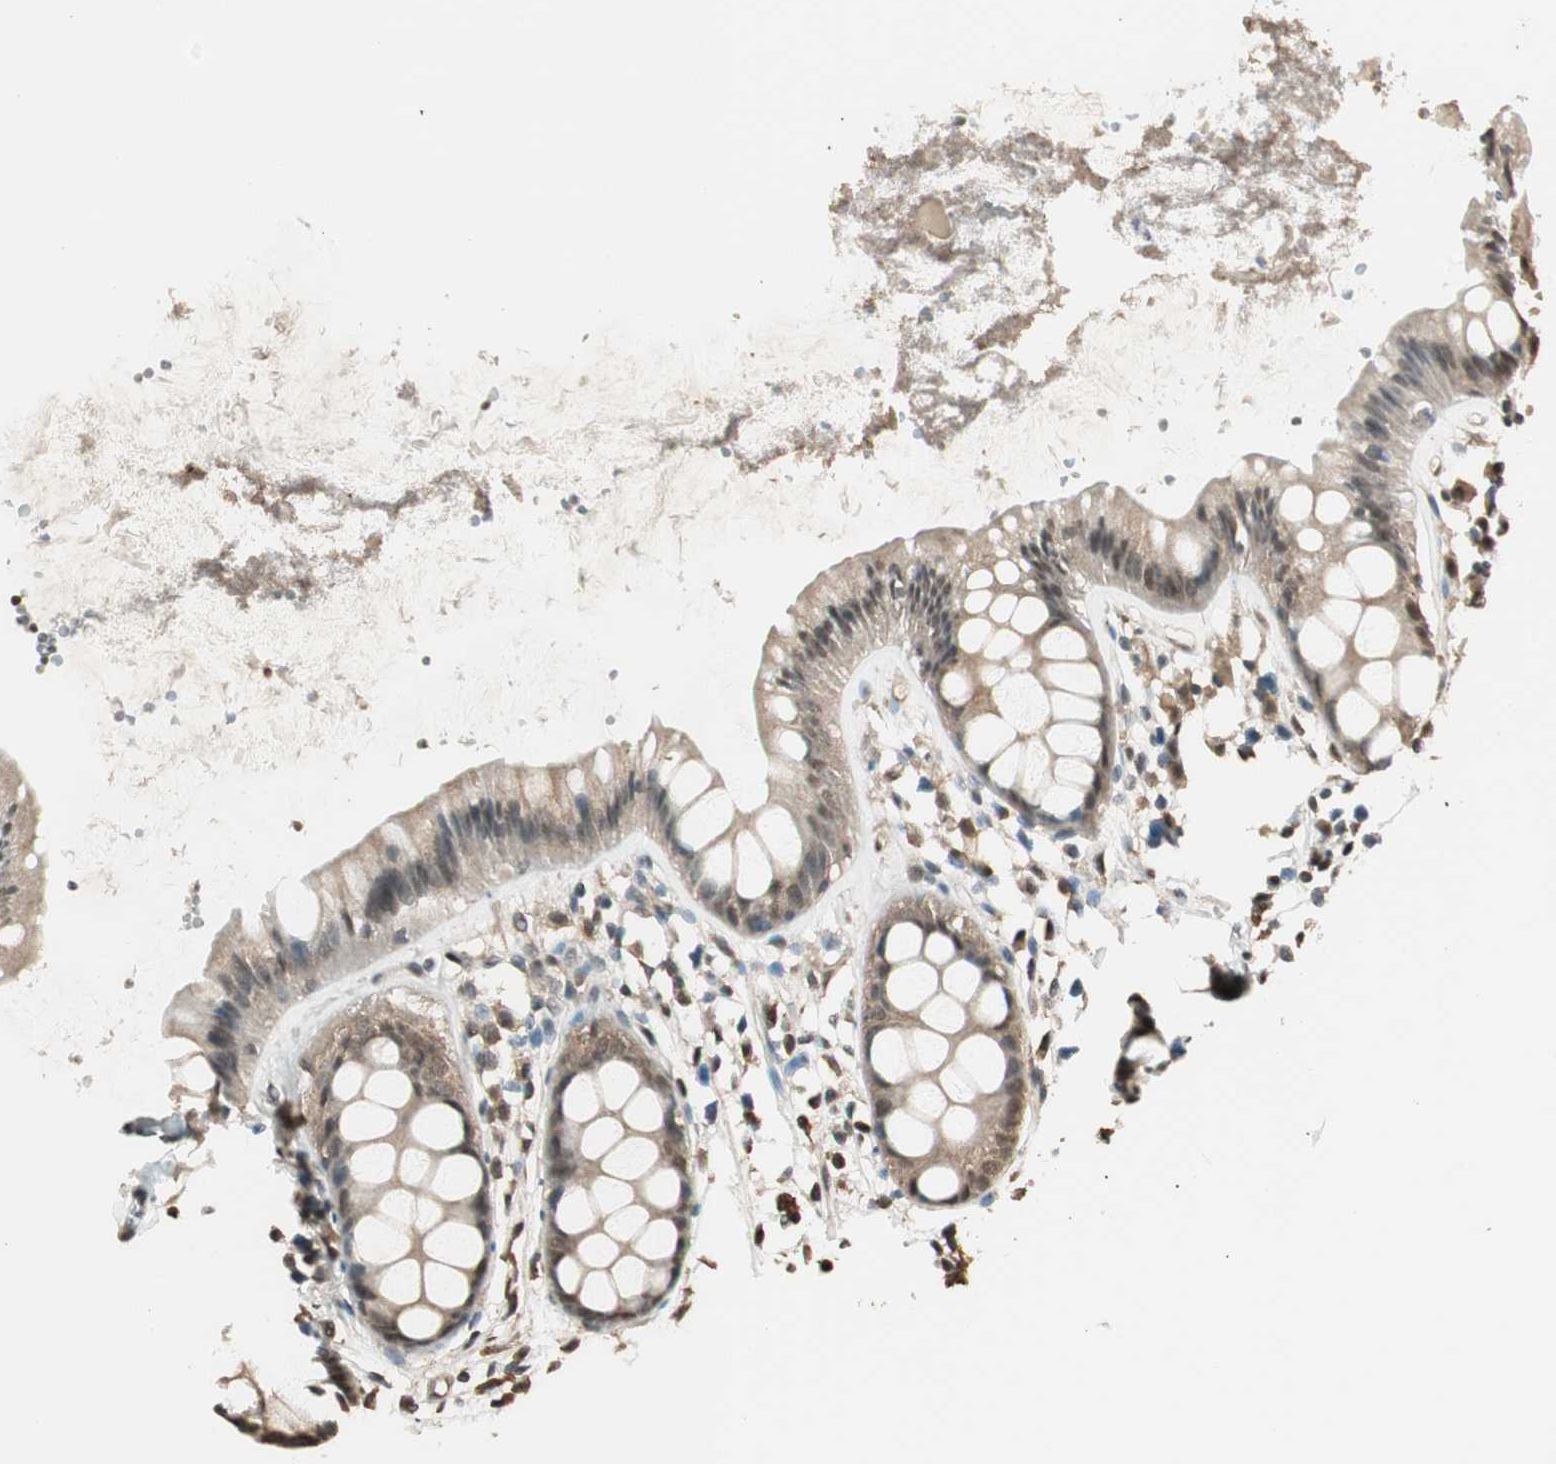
{"staining": {"intensity": "moderate", "quantity": ">75%", "location": "cytoplasmic/membranous,nuclear"}, "tissue": "rectum", "cell_type": "Glandular cells", "image_type": "normal", "snomed": [{"axis": "morphology", "description": "Normal tissue, NOS"}, {"axis": "topography", "description": "Rectum"}], "caption": "Protein staining reveals moderate cytoplasmic/membranous,nuclear expression in approximately >75% of glandular cells in normal rectum.", "gene": "USP5", "patient": {"sex": "female", "age": 66}}